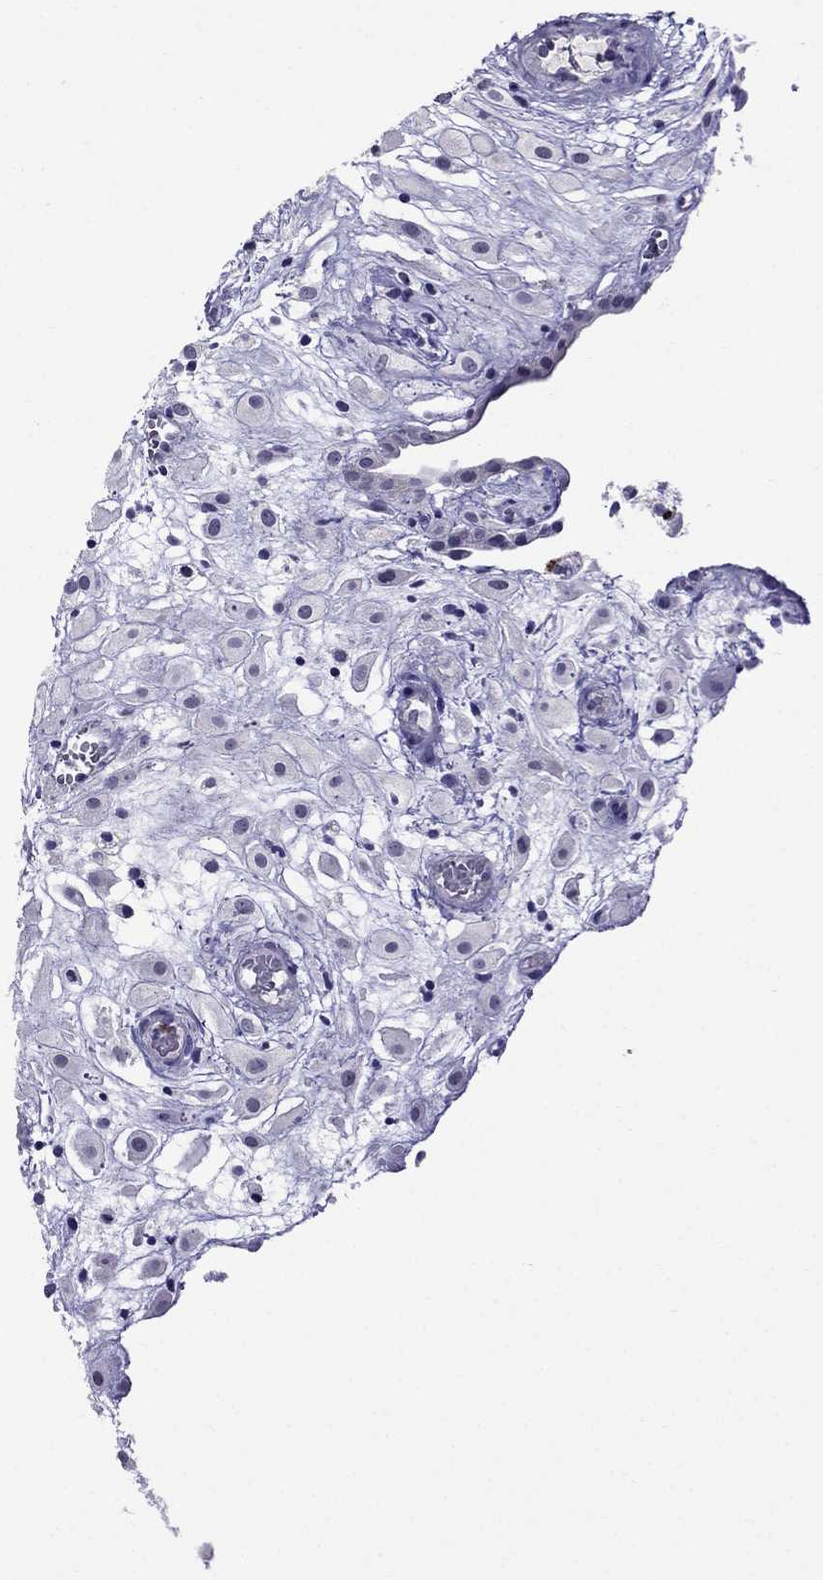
{"staining": {"intensity": "negative", "quantity": "none", "location": "none"}, "tissue": "placenta", "cell_type": "Decidual cells", "image_type": "normal", "snomed": [{"axis": "morphology", "description": "Normal tissue, NOS"}, {"axis": "topography", "description": "Placenta"}], "caption": "Placenta stained for a protein using IHC demonstrates no positivity decidual cells.", "gene": "OLFM4", "patient": {"sex": "female", "age": 24}}